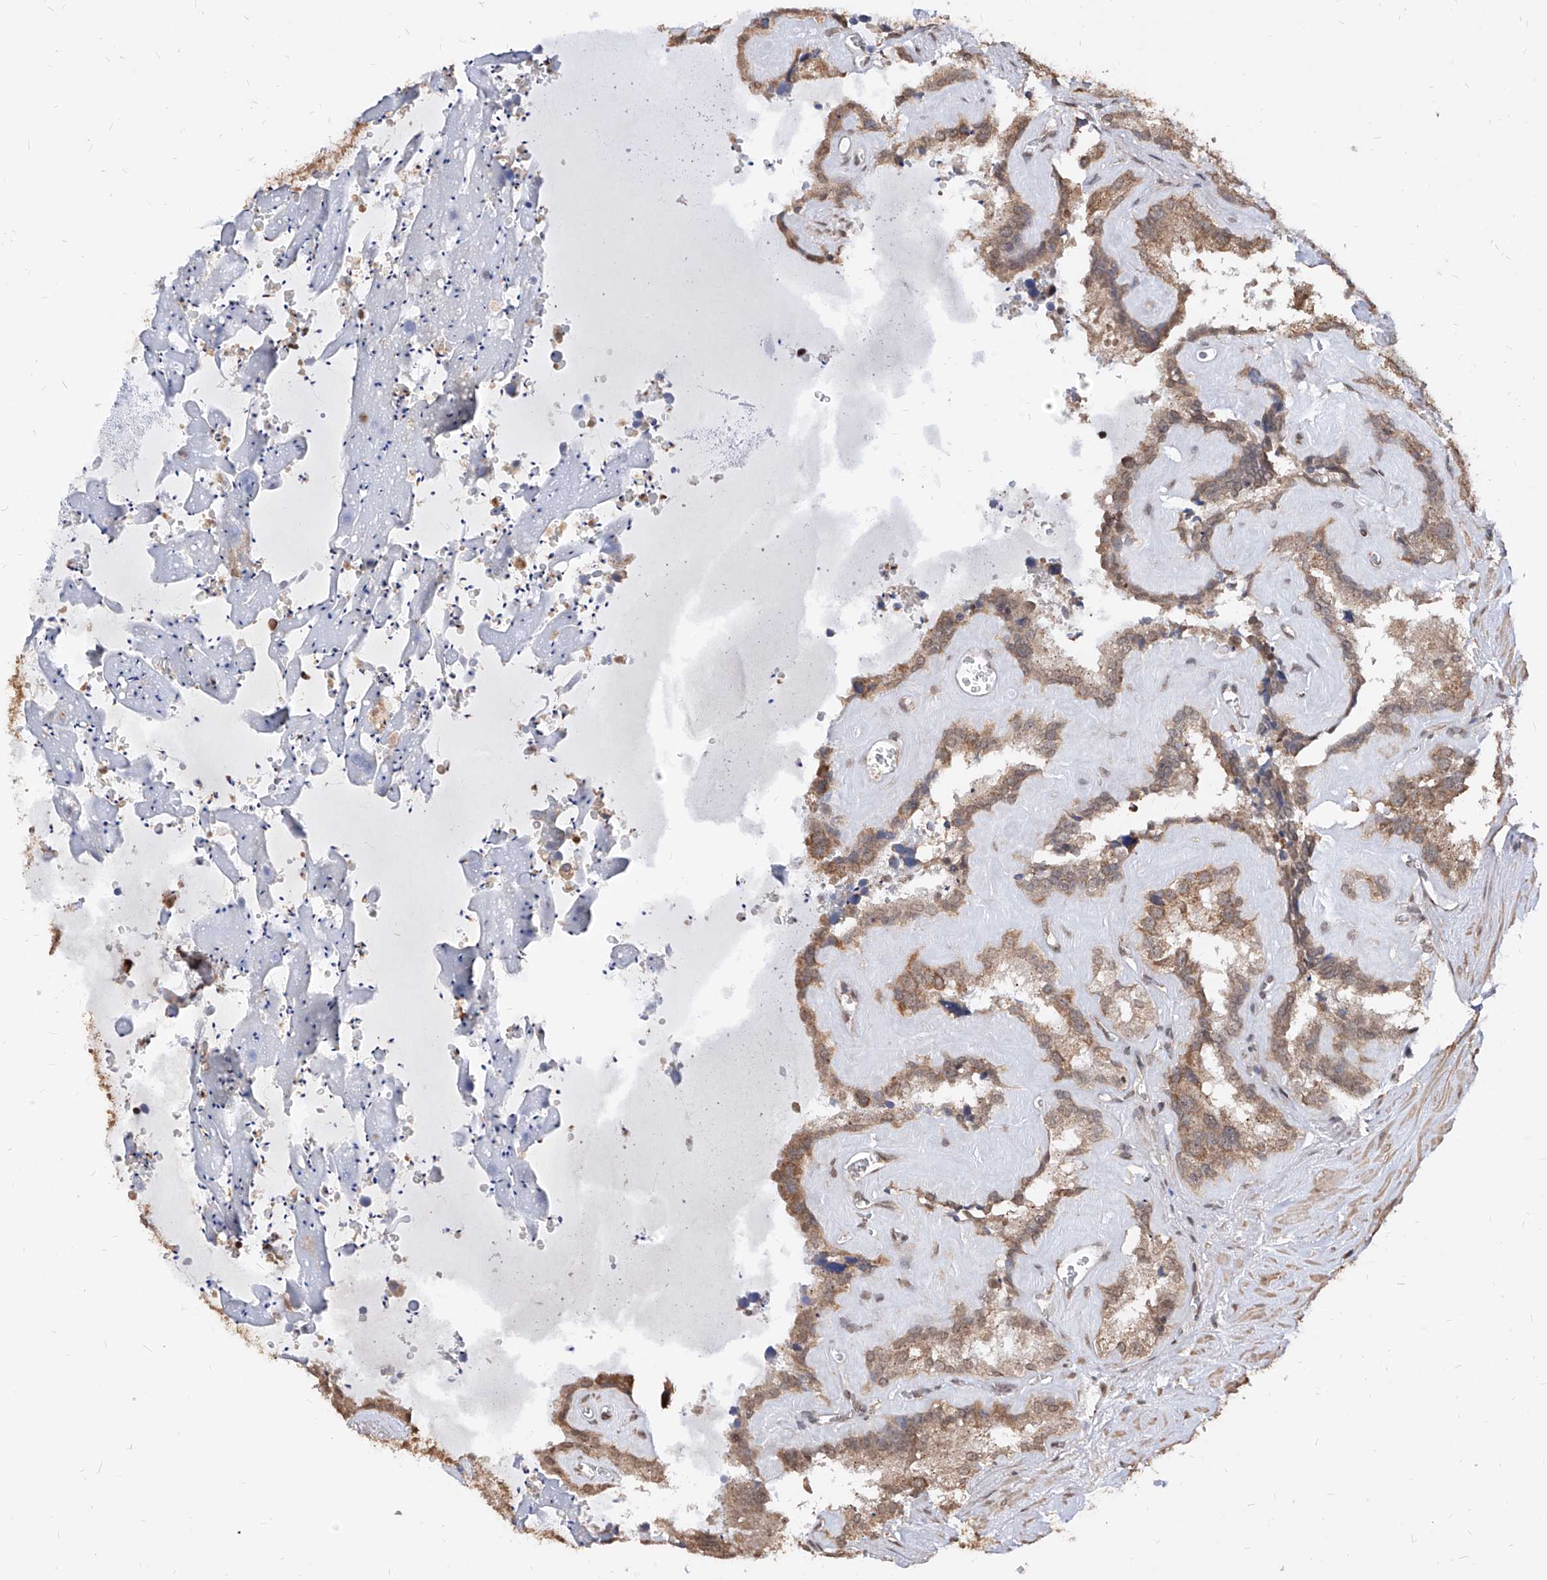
{"staining": {"intensity": "moderate", "quantity": ">75%", "location": "cytoplasmic/membranous"}, "tissue": "seminal vesicle", "cell_type": "Glandular cells", "image_type": "normal", "snomed": [{"axis": "morphology", "description": "Normal tissue, NOS"}, {"axis": "topography", "description": "Prostate"}, {"axis": "topography", "description": "Seminal veicle"}], "caption": "Seminal vesicle stained with immunohistochemistry (IHC) demonstrates moderate cytoplasmic/membranous positivity in approximately >75% of glandular cells. (DAB = brown stain, brightfield microscopy at high magnification).", "gene": "C8orf82", "patient": {"sex": "male", "age": 59}}